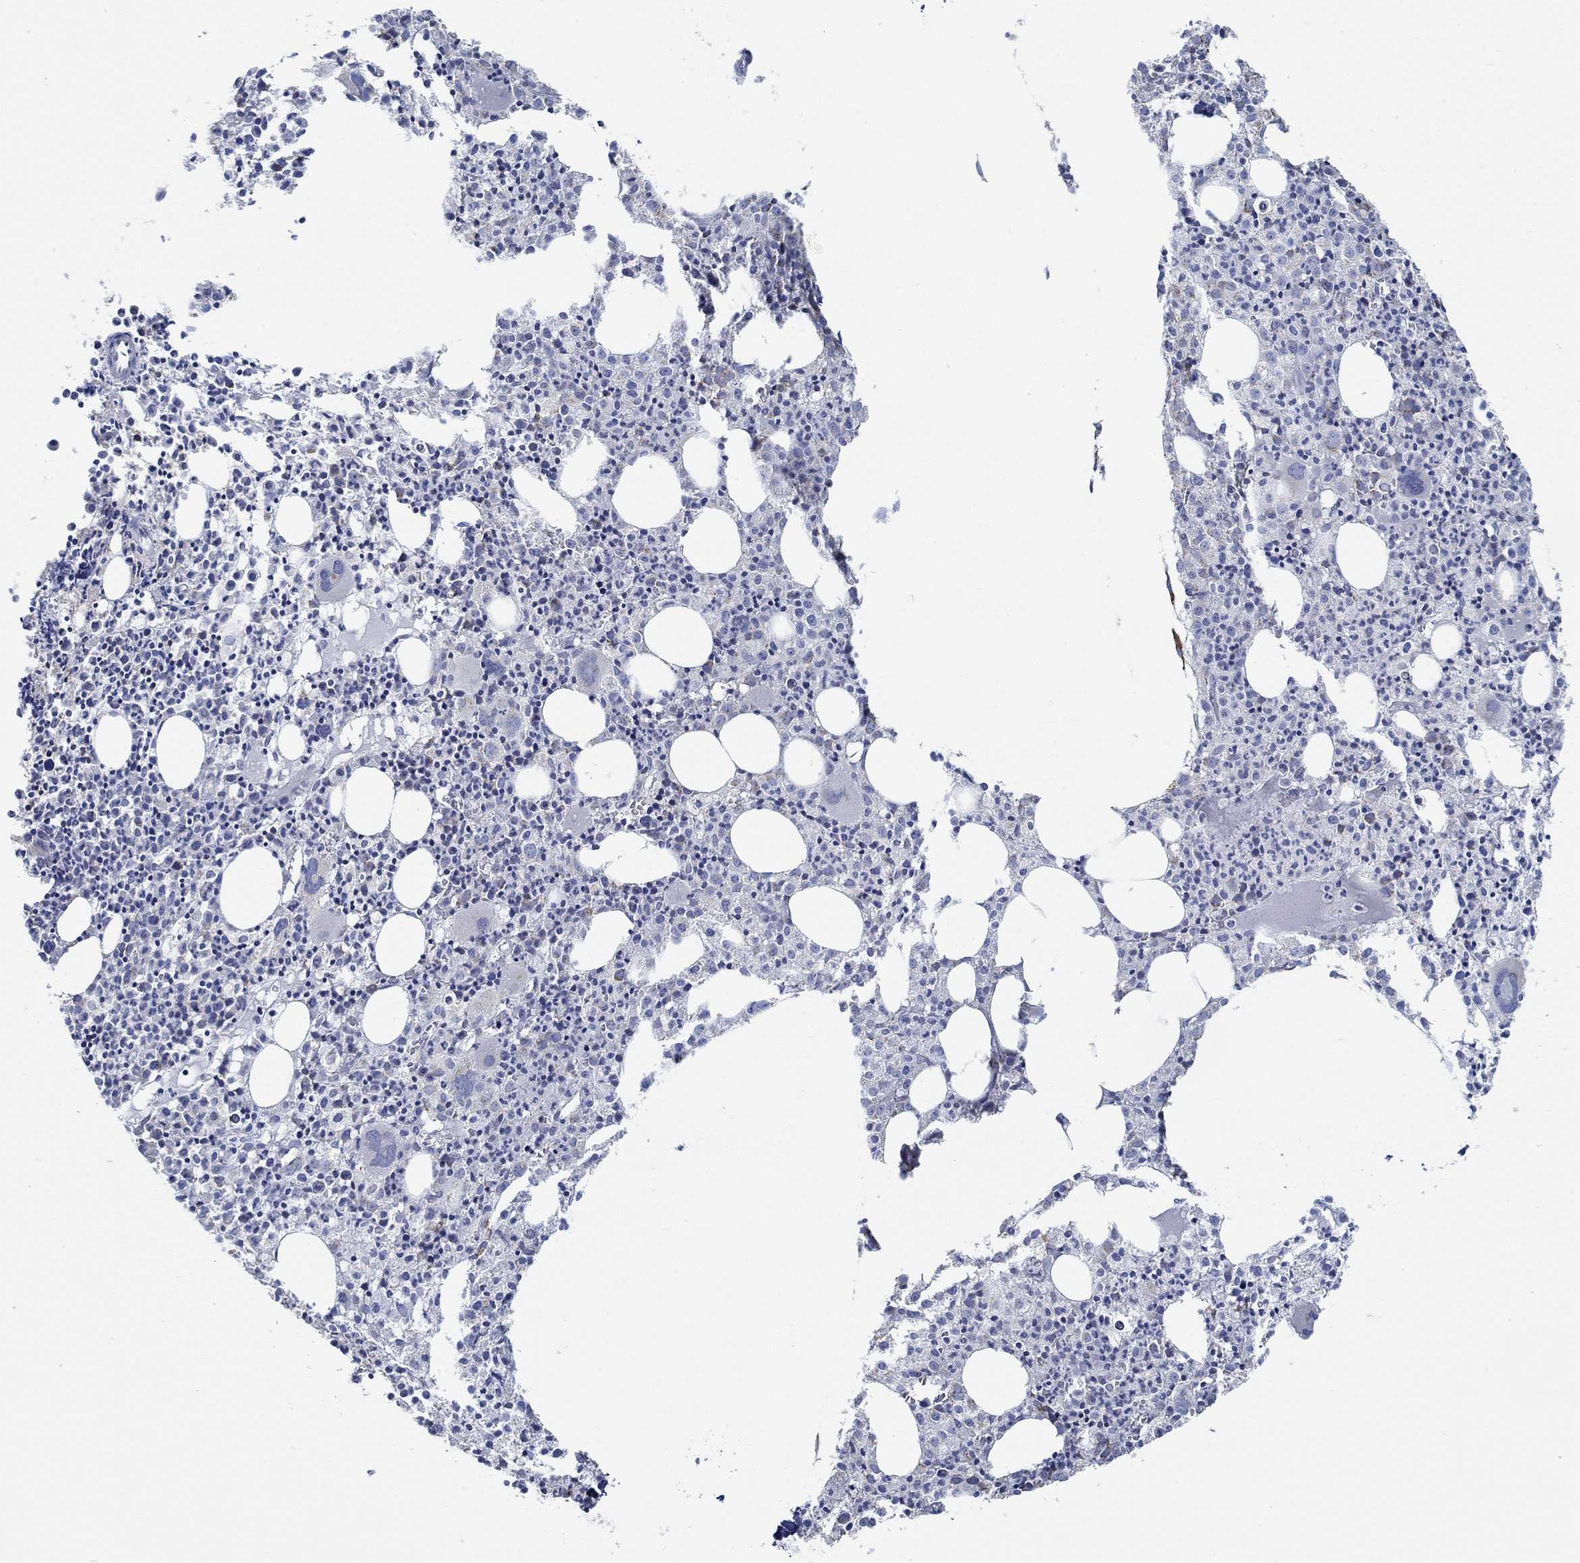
{"staining": {"intensity": "negative", "quantity": "none", "location": "none"}, "tissue": "bone marrow", "cell_type": "Hematopoietic cells", "image_type": "normal", "snomed": [{"axis": "morphology", "description": "Normal tissue, NOS"}, {"axis": "morphology", "description": "Inflammation, NOS"}, {"axis": "topography", "description": "Bone marrow"}], "caption": "Immunohistochemistry image of benign bone marrow stained for a protein (brown), which exhibits no expression in hematopoietic cells. (DAB immunohistochemistry visualized using brightfield microscopy, high magnification).", "gene": "GLOD5", "patient": {"sex": "male", "age": 3}}